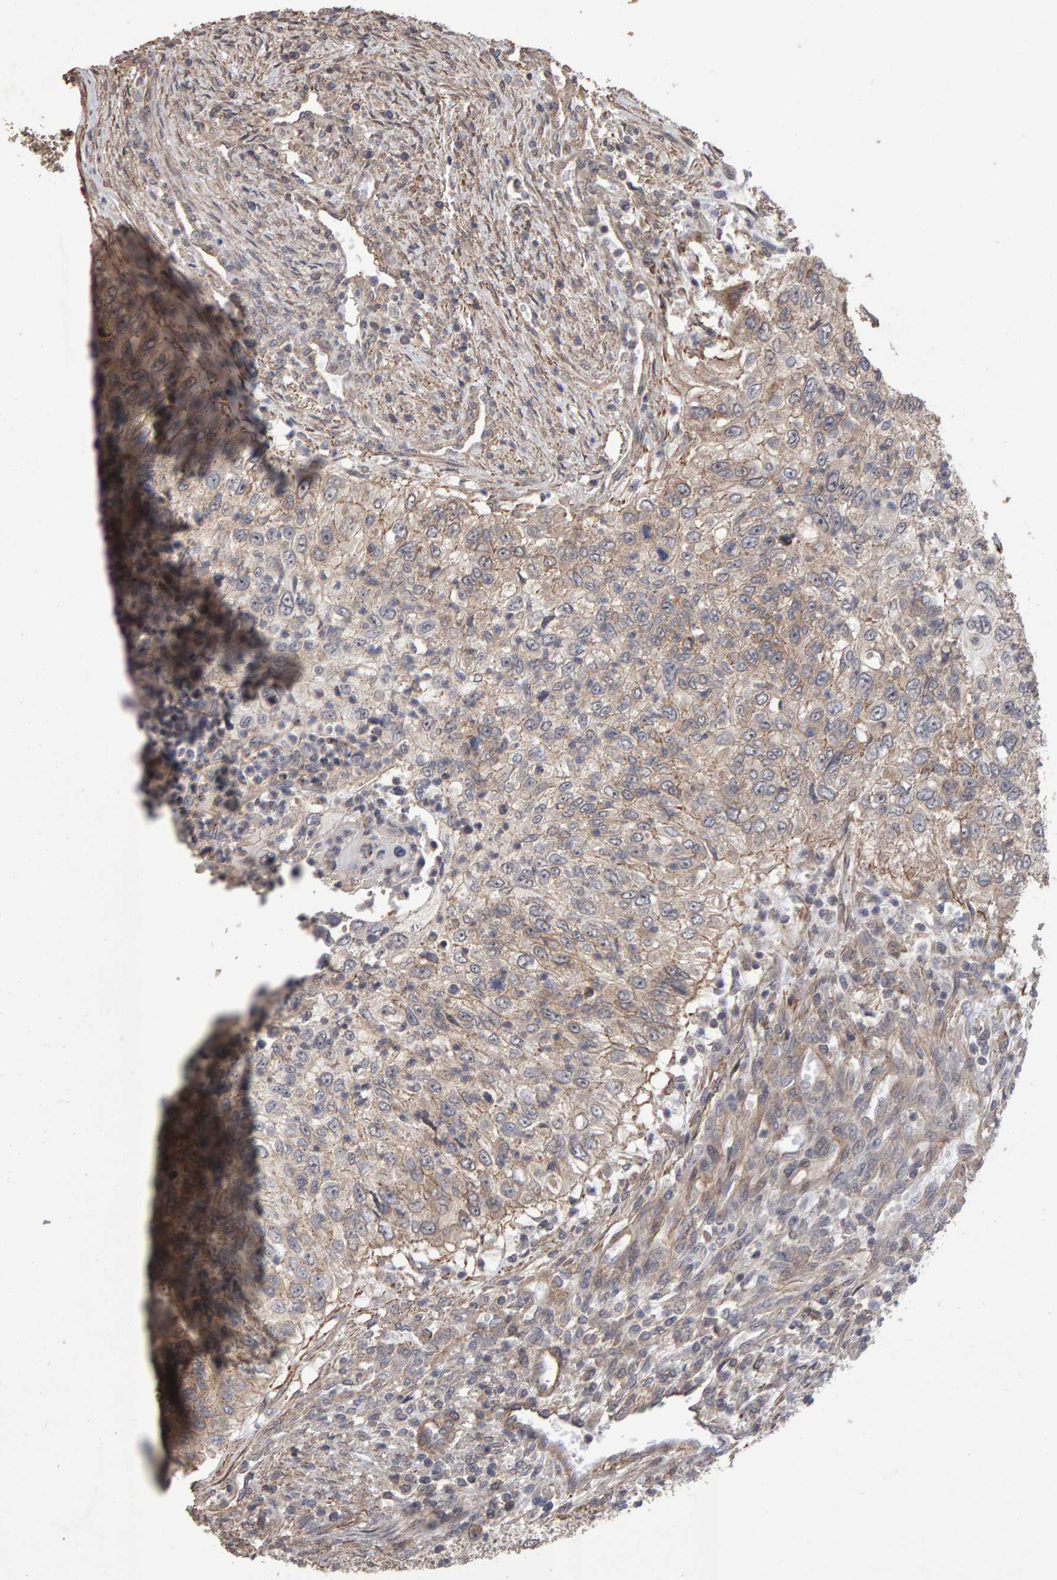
{"staining": {"intensity": "weak", "quantity": "25%-75%", "location": "cytoplasmic/membranous"}, "tissue": "urothelial cancer", "cell_type": "Tumor cells", "image_type": "cancer", "snomed": [{"axis": "morphology", "description": "Urothelial carcinoma, High grade"}, {"axis": "topography", "description": "Urinary bladder"}], "caption": "Weak cytoplasmic/membranous staining is appreciated in about 25%-75% of tumor cells in urothelial cancer. The protein of interest is stained brown, and the nuclei are stained in blue (DAB IHC with brightfield microscopy, high magnification).", "gene": "SCRIB", "patient": {"sex": "female", "age": 60}}